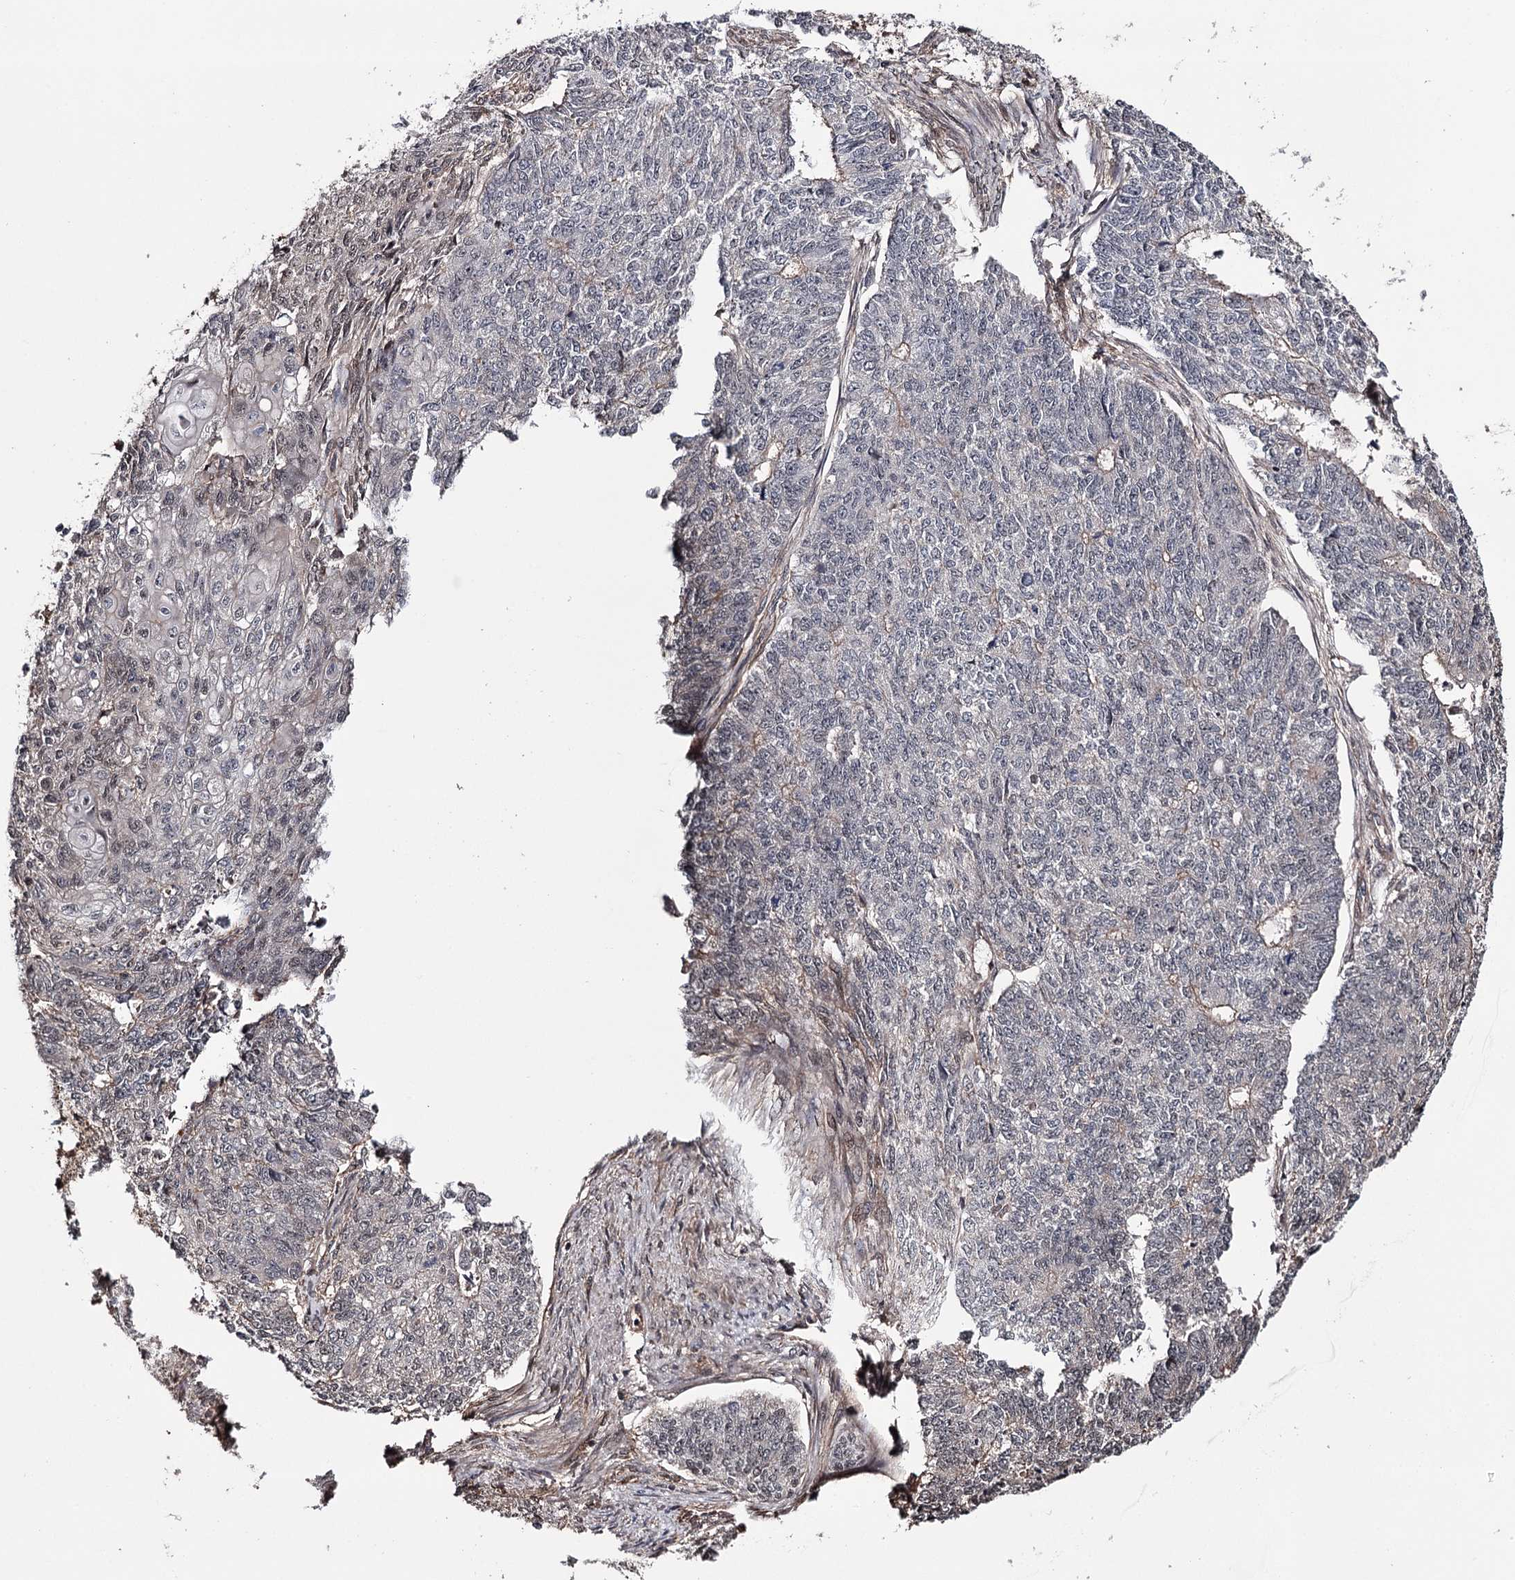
{"staining": {"intensity": "weak", "quantity": "25%-75%", "location": "cytoplasmic/membranous"}, "tissue": "endometrial cancer", "cell_type": "Tumor cells", "image_type": "cancer", "snomed": [{"axis": "morphology", "description": "Adenocarcinoma, NOS"}, {"axis": "topography", "description": "Endometrium"}], "caption": "Tumor cells exhibit weak cytoplasmic/membranous expression in about 25%-75% of cells in endometrial cancer (adenocarcinoma).", "gene": "TTC33", "patient": {"sex": "female", "age": 32}}